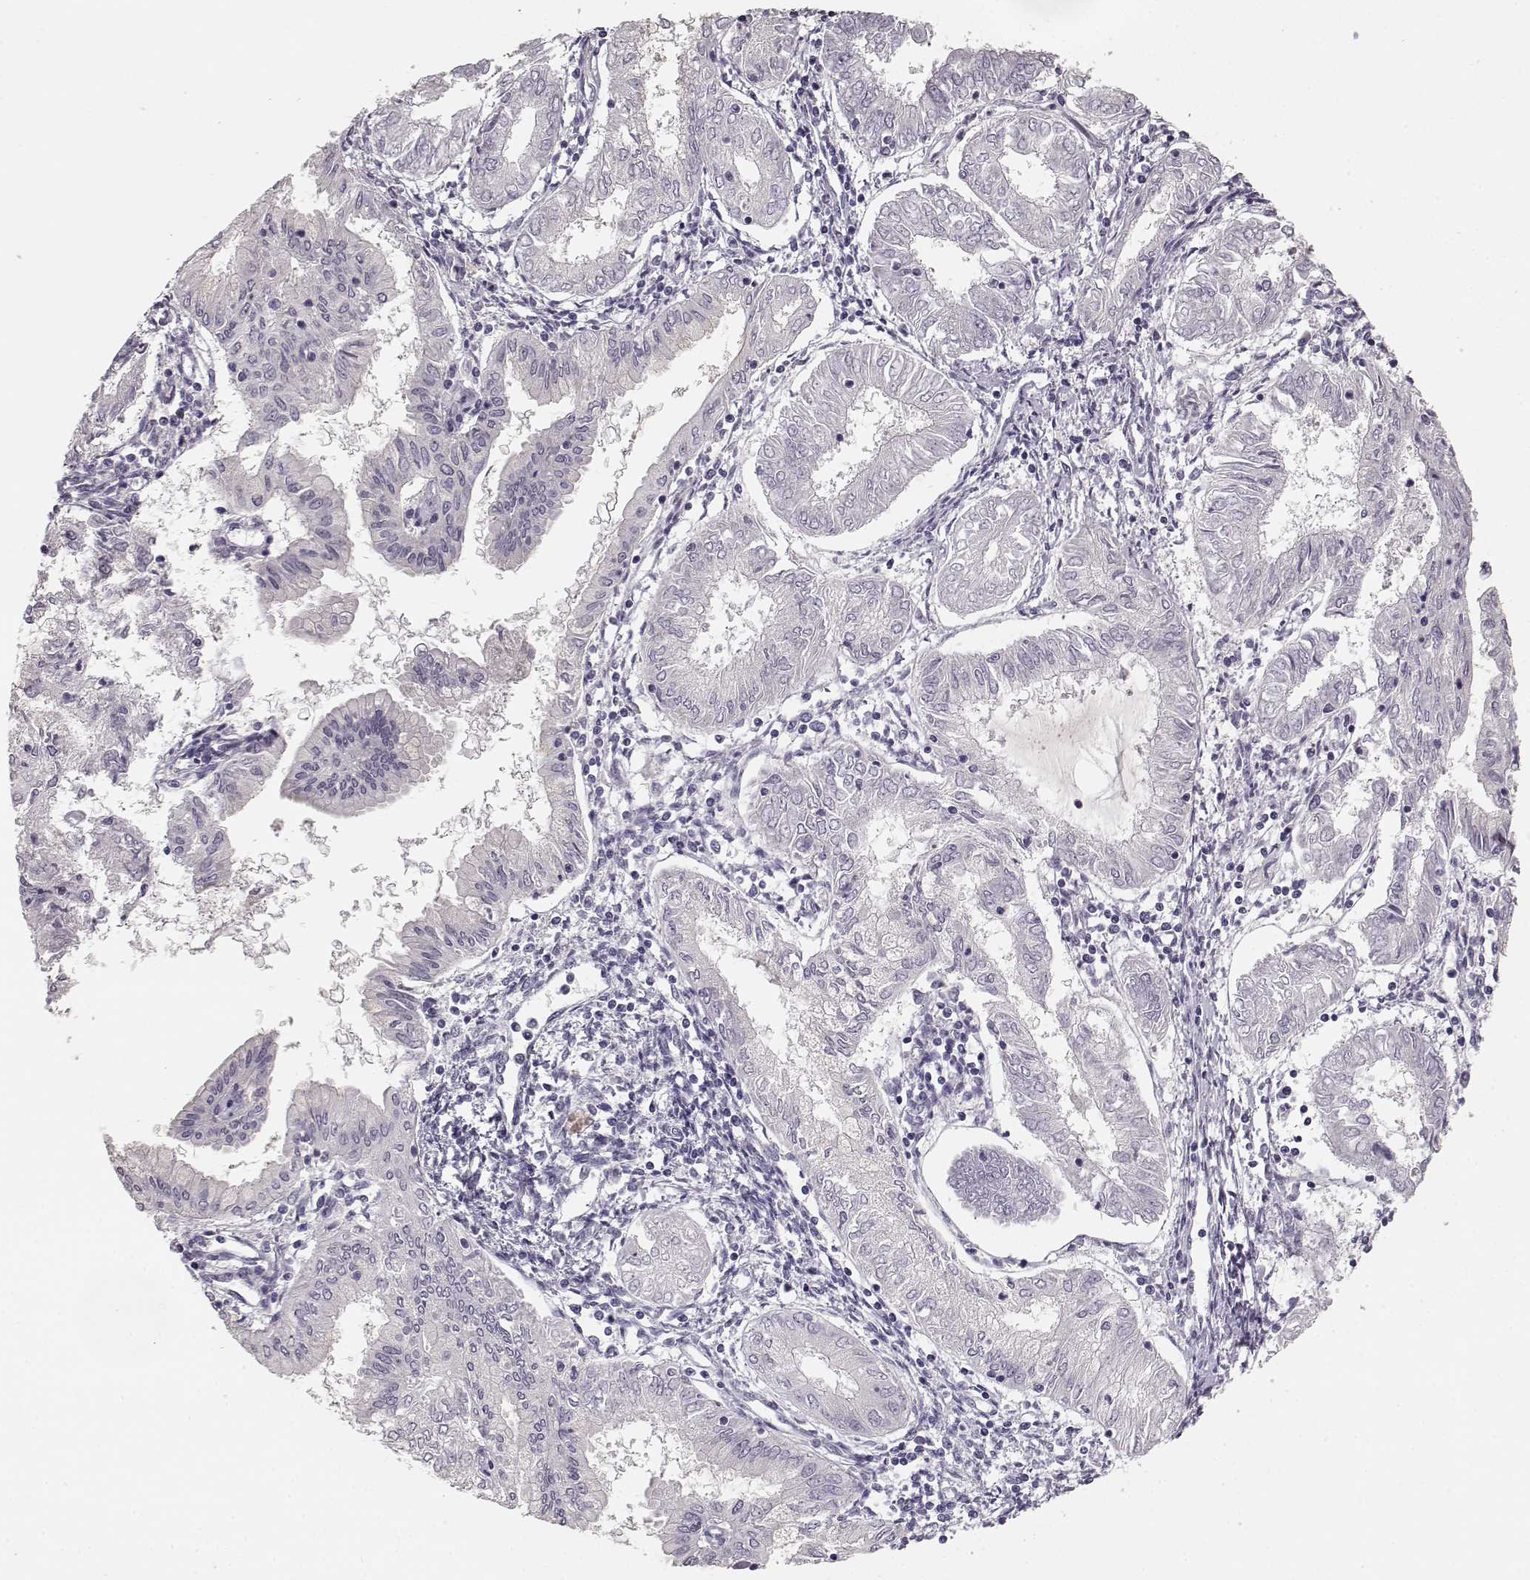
{"staining": {"intensity": "negative", "quantity": "none", "location": "none"}, "tissue": "endometrial cancer", "cell_type": "Tumor cells", "image_type": "cancer", "snomed": [{"axis": "morphology", "description": "Adenocarcinoma, NOS"}, {"axis": "topography", "description": "Endometrium"}], "caption": "There is no significant staining in tumor cells of endometrial adenocarcinoma.", "gene": "KIAA0319", "patient": {"sex": "female", "age": 68}}